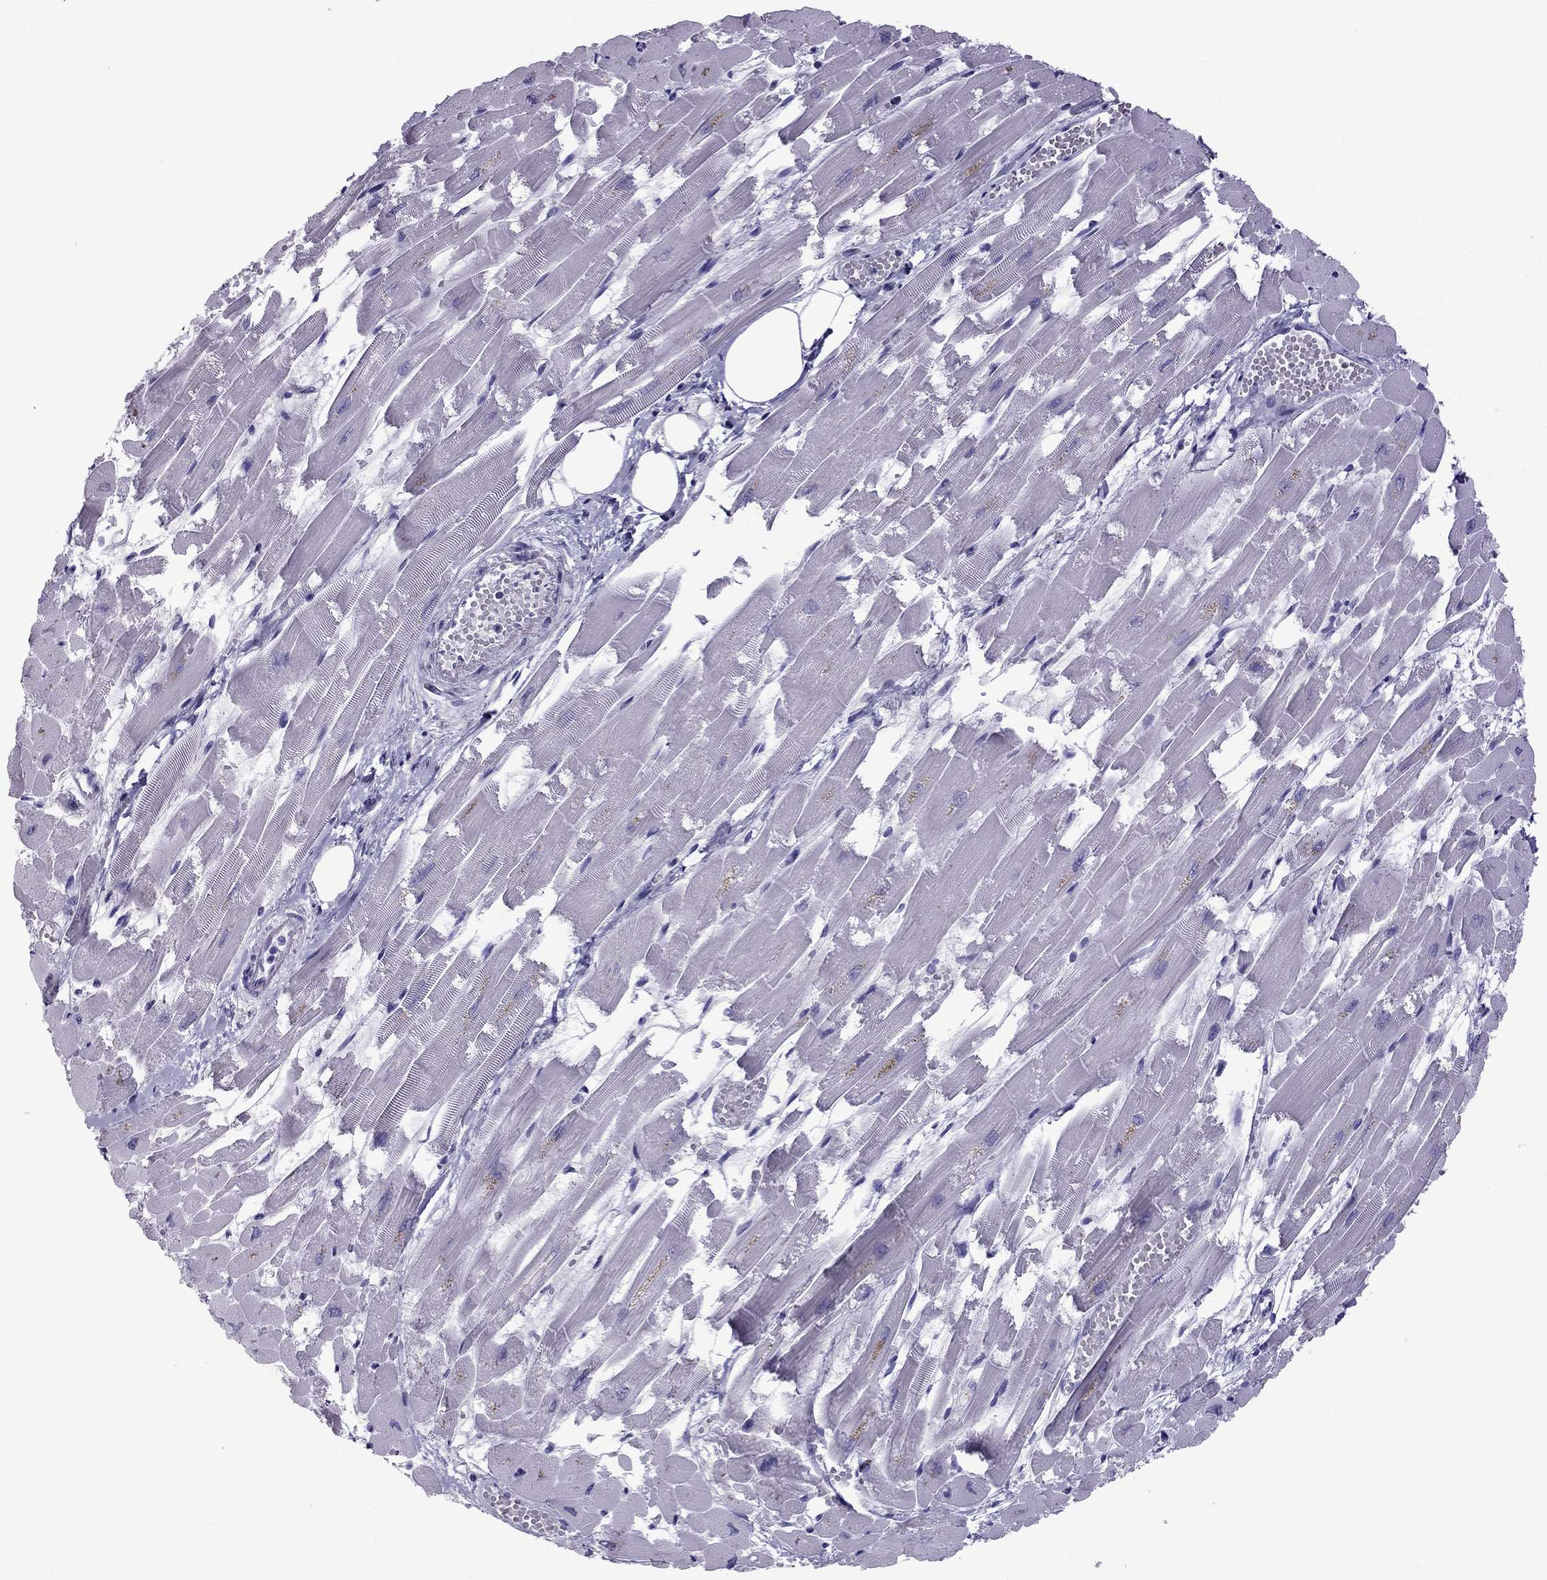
{"staining": {"intensity": "negative", "quantity": "none", "location": "none"}, "tissue": "heart muscle", "cell_type": "Cardiomyocytes", "image_type": "normal", "snomed": [{"axis": "morphology", "description": "Normal tissue, NOS"}, {"axis": "topography", "description": "Heart"}], "caption": "Immunohistochemistry (IHC) histopathology image of benign human heart muscle stained for a protein (brown), which shows no expression in cardiomyocytes. Brightfield microscopy of IHC stained with DAB (3,3'-diaminobenzidine) (brown) and hematoxylin (blue), captured at high magnification.", "gene": "TFF3", "patient": {"sex": "female", "age": 52}}